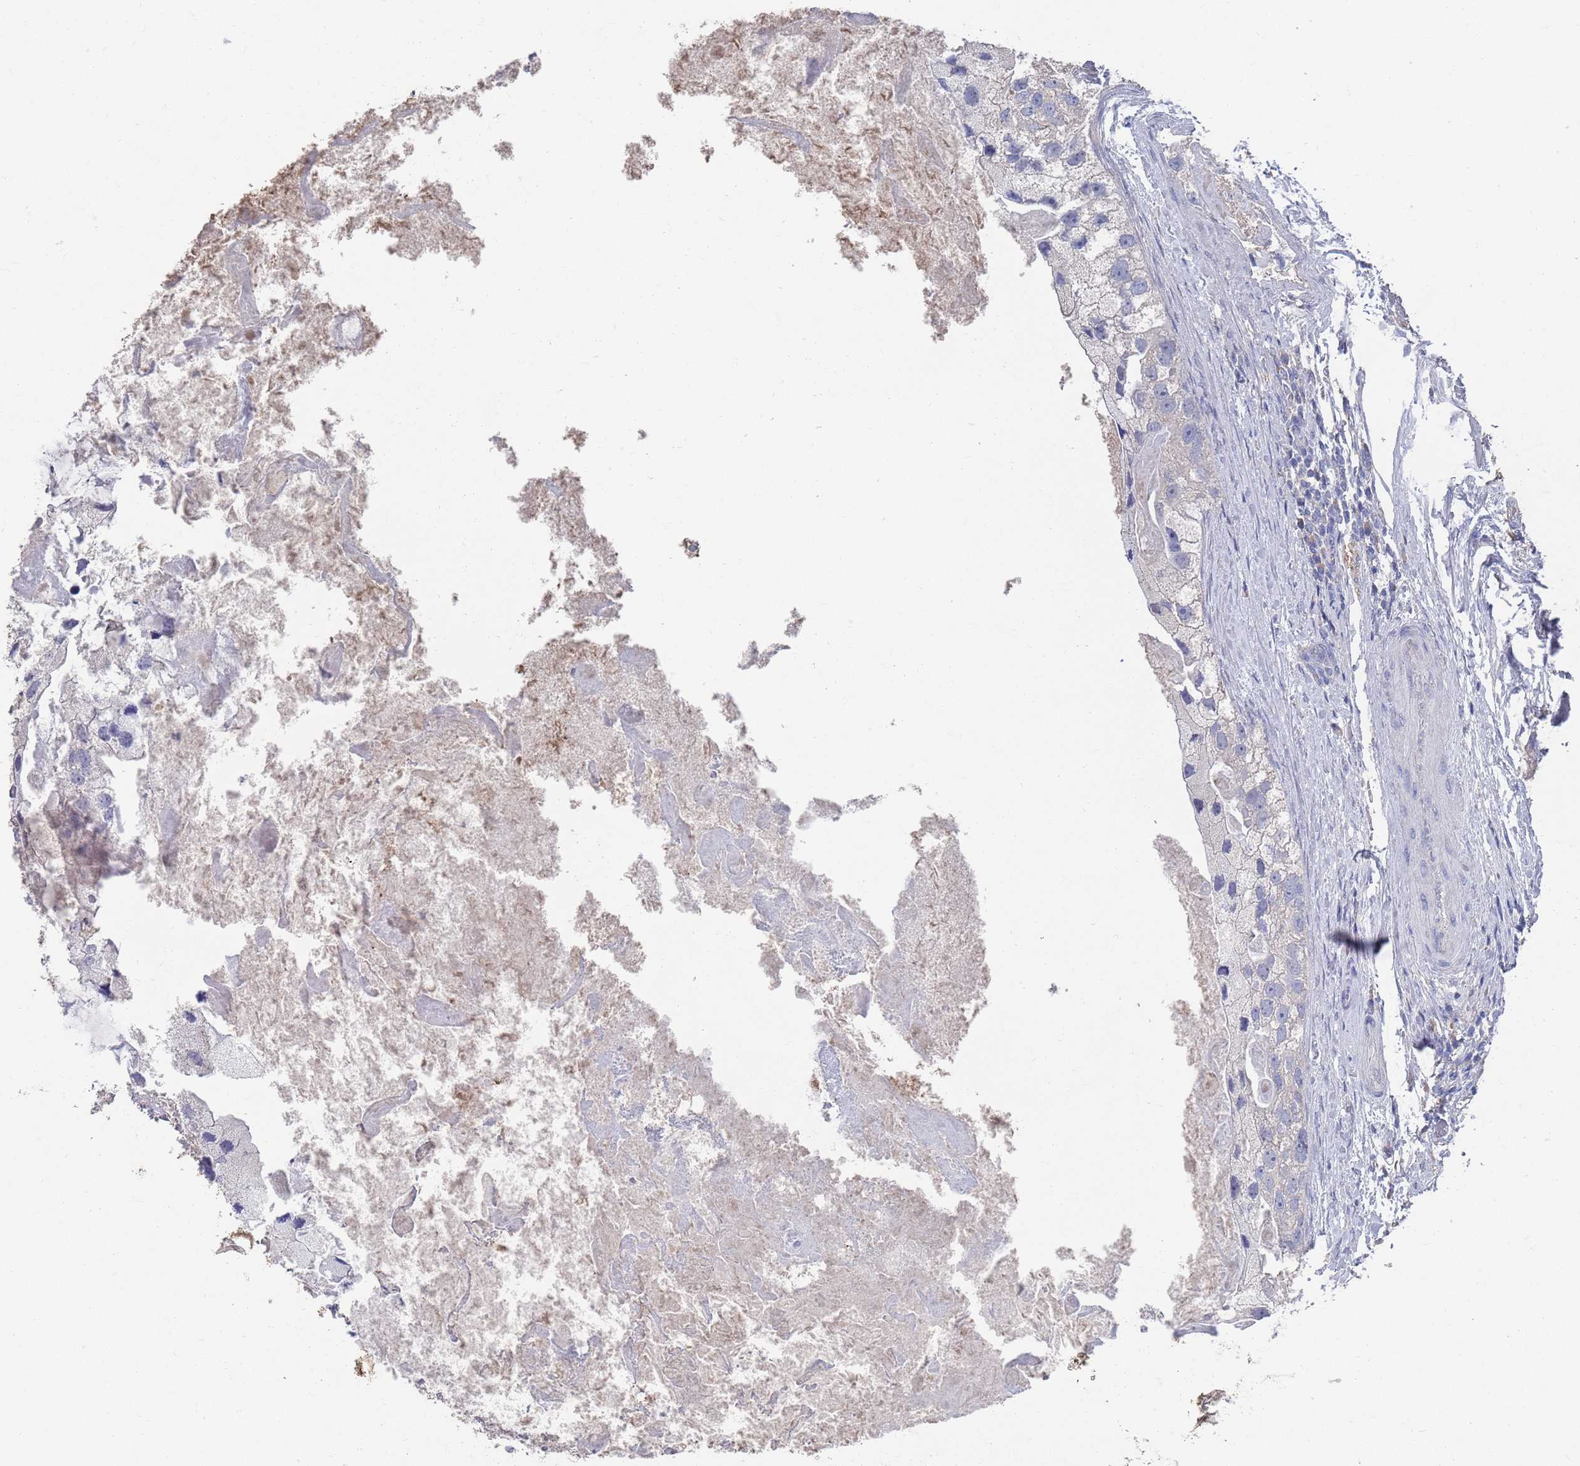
{"staining": {"intensity": "negative", "quantity": "none", "location": "none"}, "tissue": "prostate cancer", "cell_type": "Tumor cells", "image_type": "cancer", "snomed": [{"axis": "morphology", "description": "Adenocarcinoma, High grade"}, {"axis": "topography", "description": "Prostate"}], "caption": "Prostate high-grade adenocarcinoma was stained to show a protein in brown. There is no significant staining in tumor cells.", "gene": "BTBD18", "patient": {"sex": "male", "age": 62}}